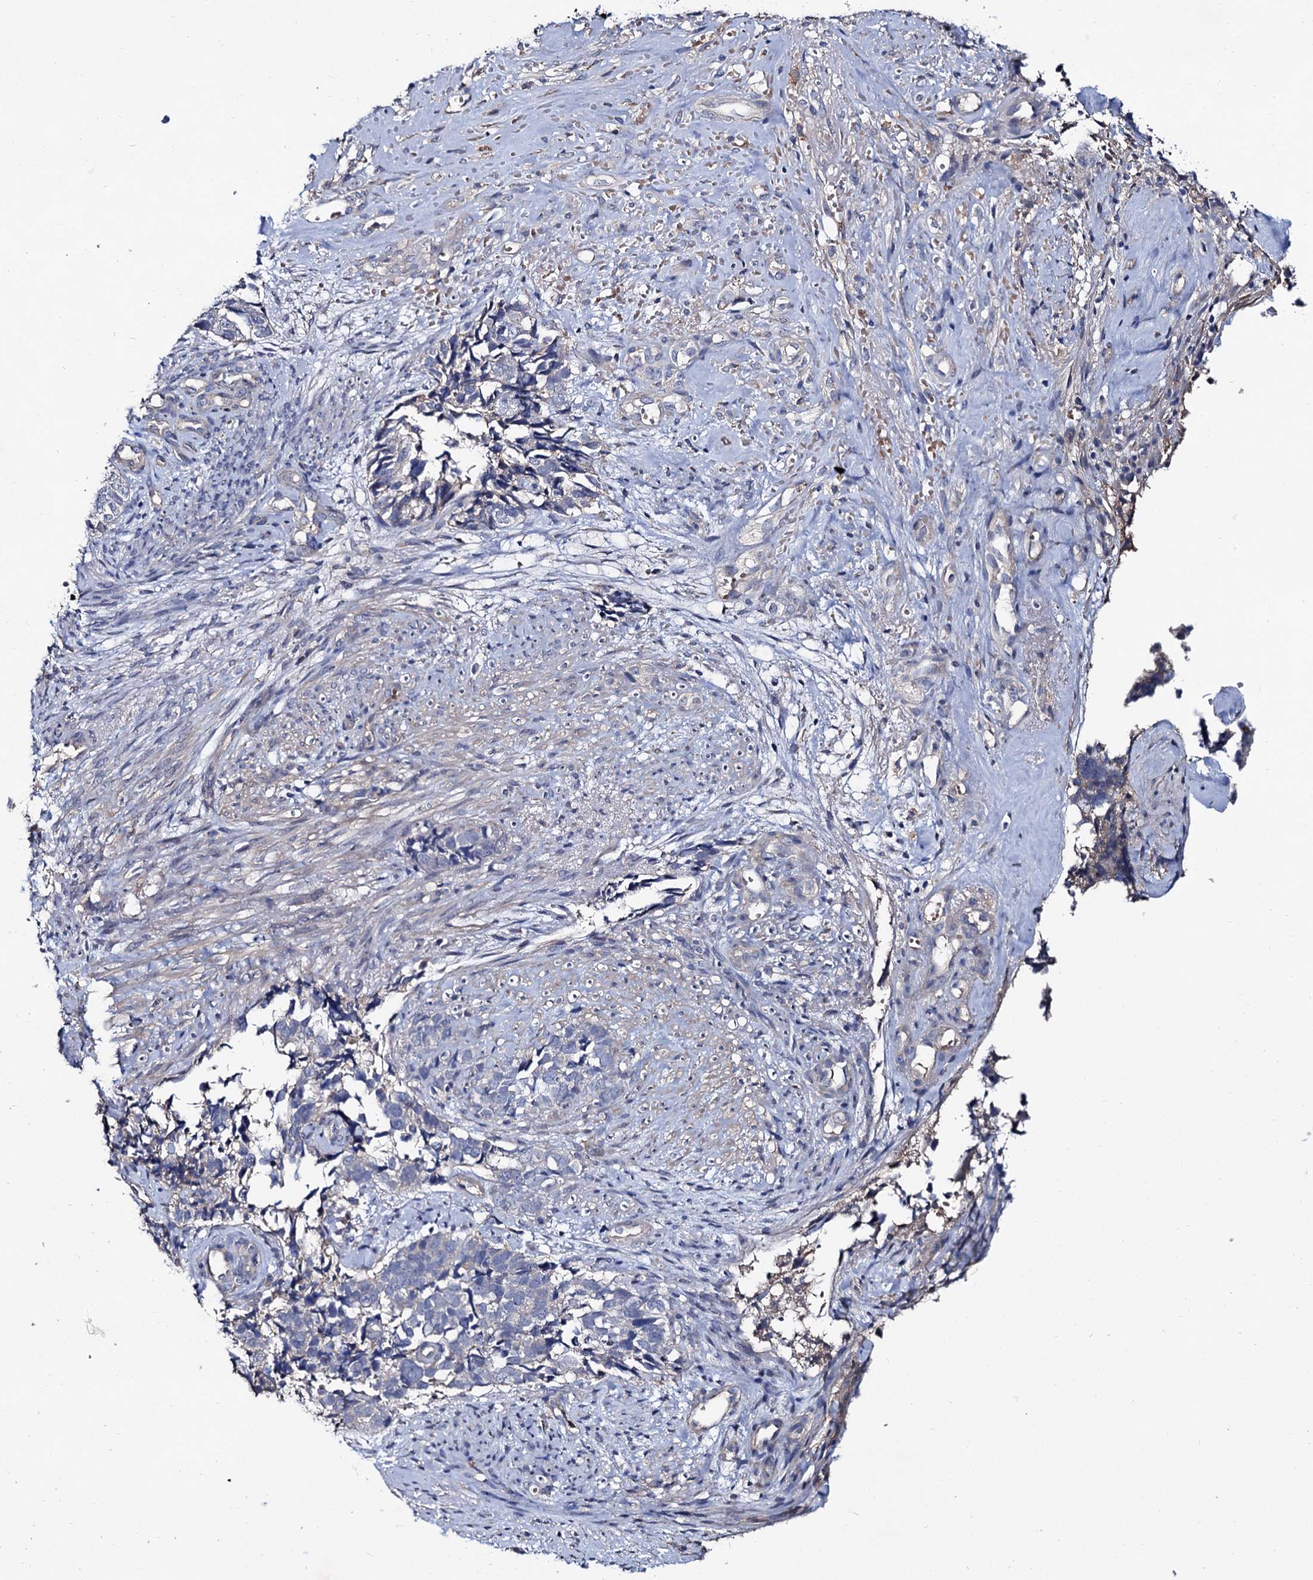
{"staining": {"intensity": "negative", "quantity": "none", "location": "none"}, "tissue": "cervical cancer", "cell_type": "Tumor cells", "image_type": "cancer", "snomed": [{"axis": "morphology", "description": "Squamous cell carcinoma, NOS"}, {"axis": "topography", "description": "Cervix"}], "caption": "This is an IHC micrograph of cervical cancer. There is no positivity in tumor cells.", "gene": "HVCN1", "patient": {"sex": "female", "age": 63}}